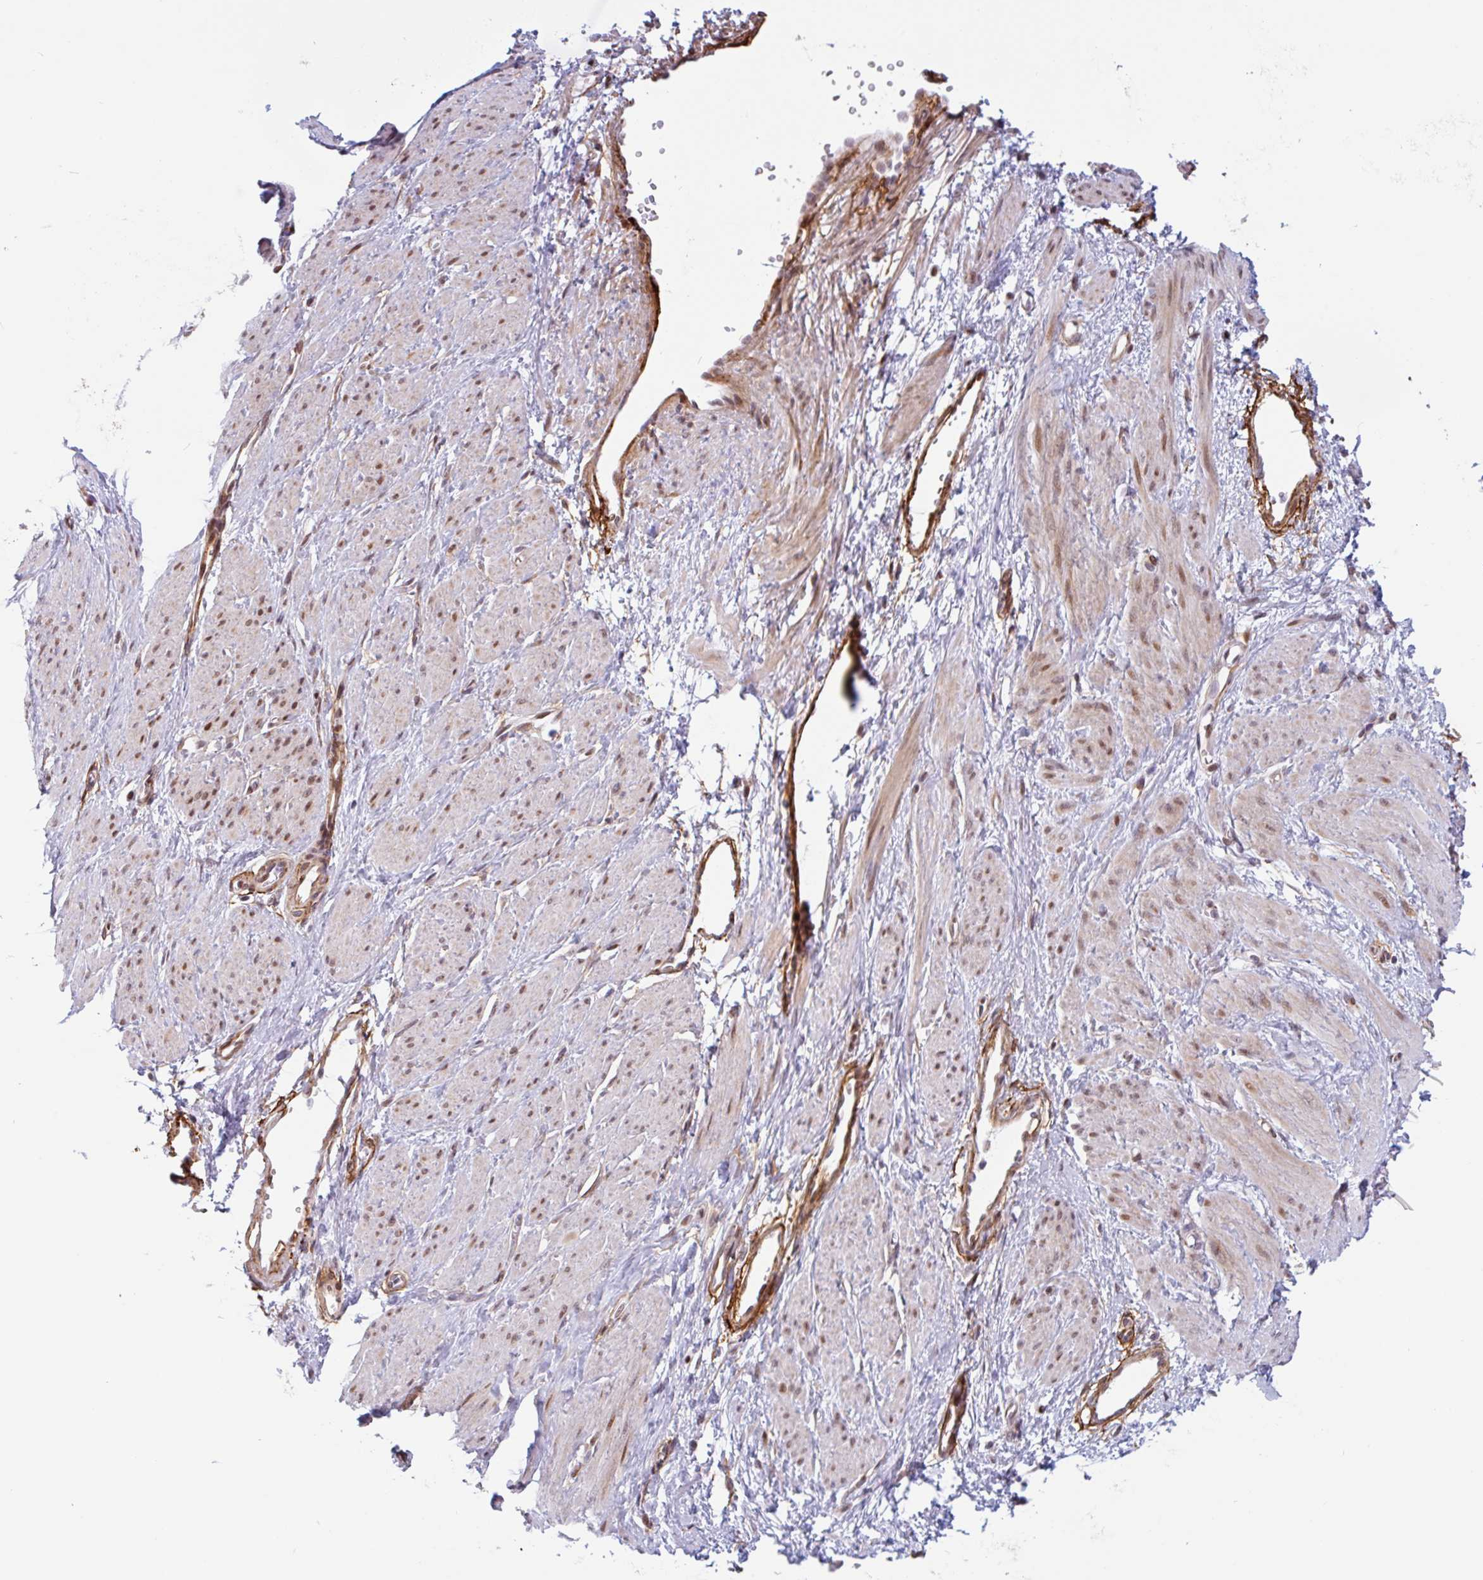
{"staining": {"intensity": "weak", "quantity": "25%-75%", "location": "cytoplasmic/membranous,nuclear"}, "tissue": "smooth muscle", "cell_type": "Smooth muscle cells", "image_type": "normal", "snomed": [{"axis": "morphology", "description": "Normal tissue, NOS"}, {"axis": "topography", "description": "Smooth muscle"}, {"axis": "topography", "description": "Uterus"}], "caption": "This is a micrograph of IHC staining of unremarkable smooth muscle, which shows weak staining in the cytoplasmic/membranous,nuclear of smooth muscle cells.", "gene": "TMEM119", "patient": {"sex": "female", "age": 39}}